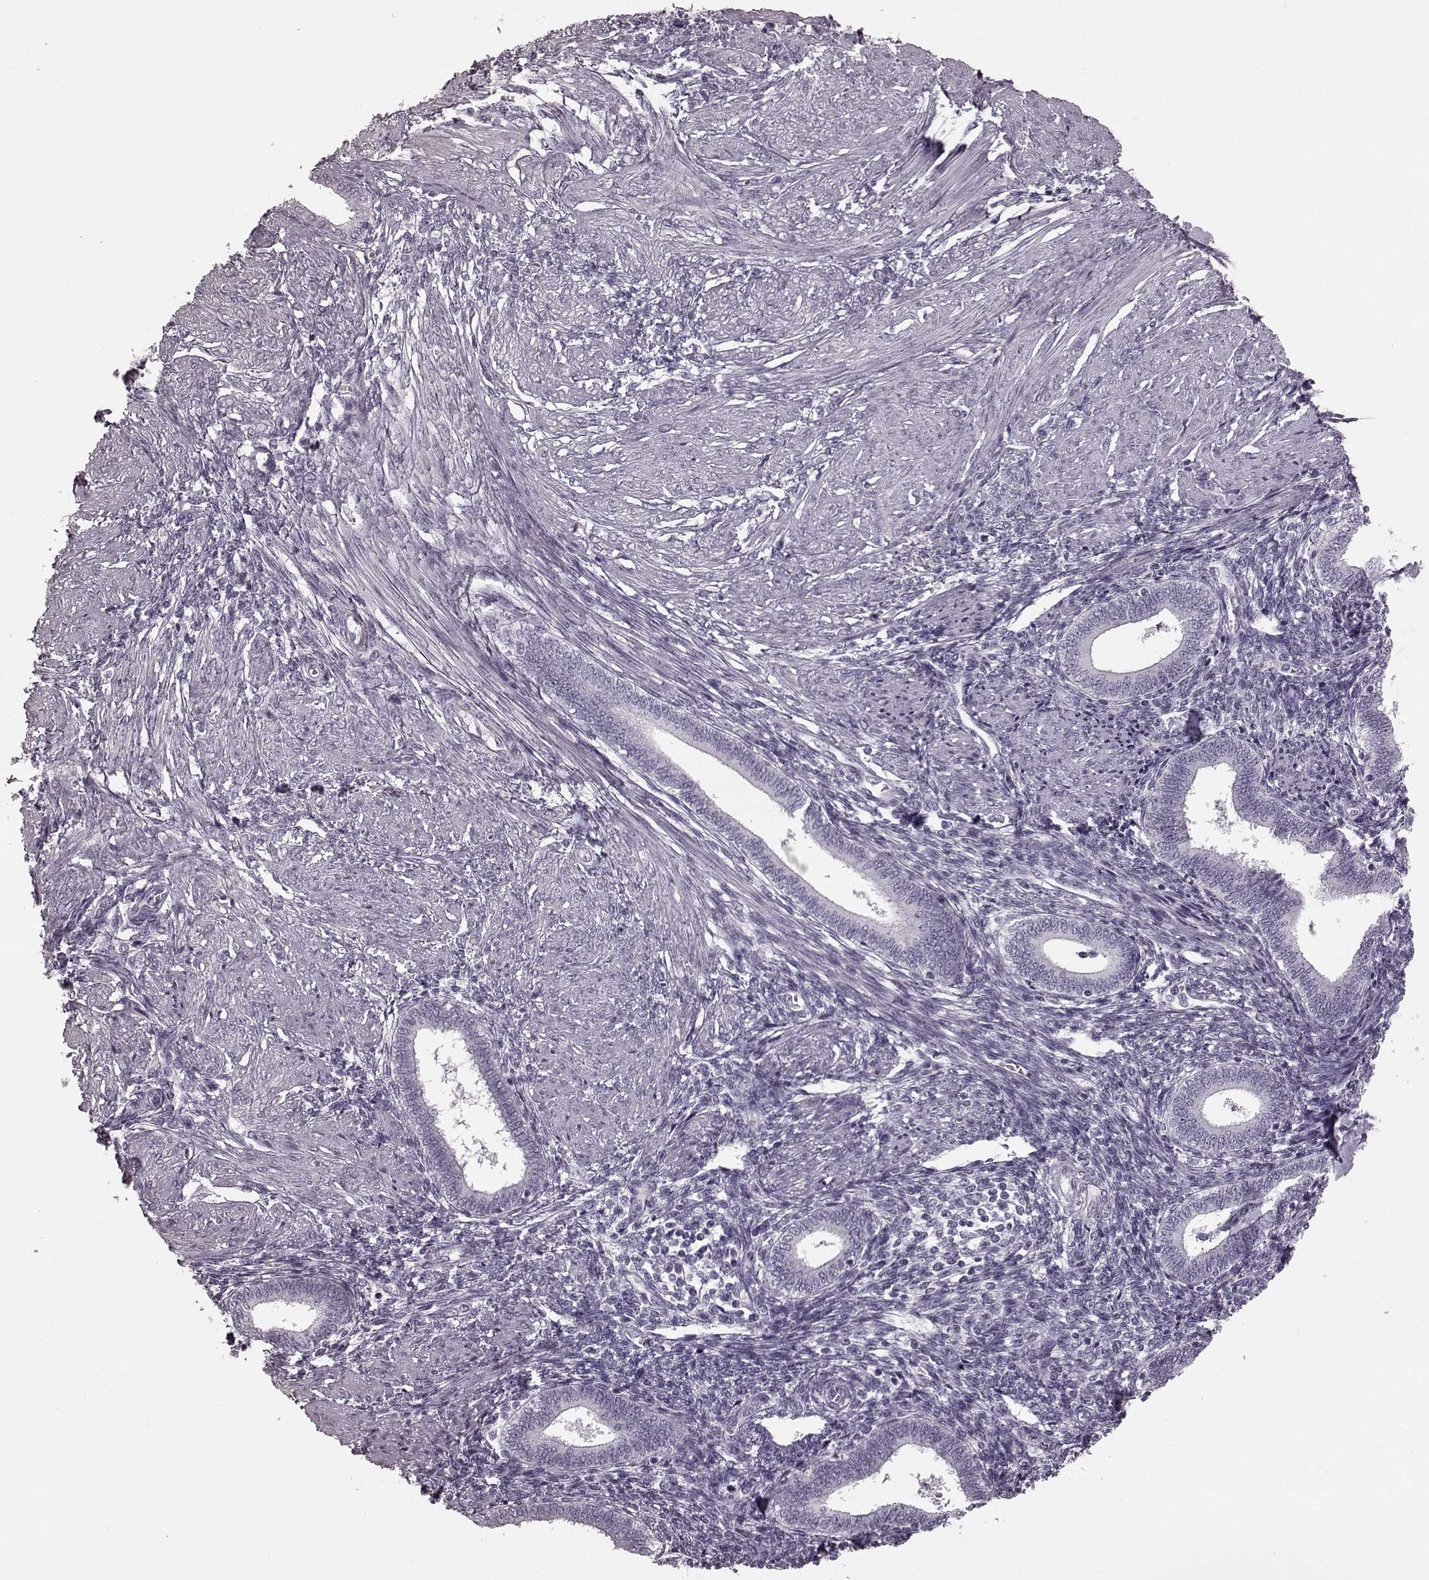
{"staining": {"intensity": "negative", "quantity": "none", "location": "none"}, "tissue": "endometrium", "cell_type": "Cells in endometrial stroma", "image_type": "normal", "snomed": [{"axis": "morphology", "description": "Normal tissue, NOS"}, {"axis": "topography", "description": "Endometrium"}], "caption": "Cells in endometrial stroma show no significant protein expression in normal endometrium. (Immunohistochemistry (ihc), brightfield microscopy, high magnification).", "gene": "TRPM1", "patient": {"sex": "female", "age": 42}}